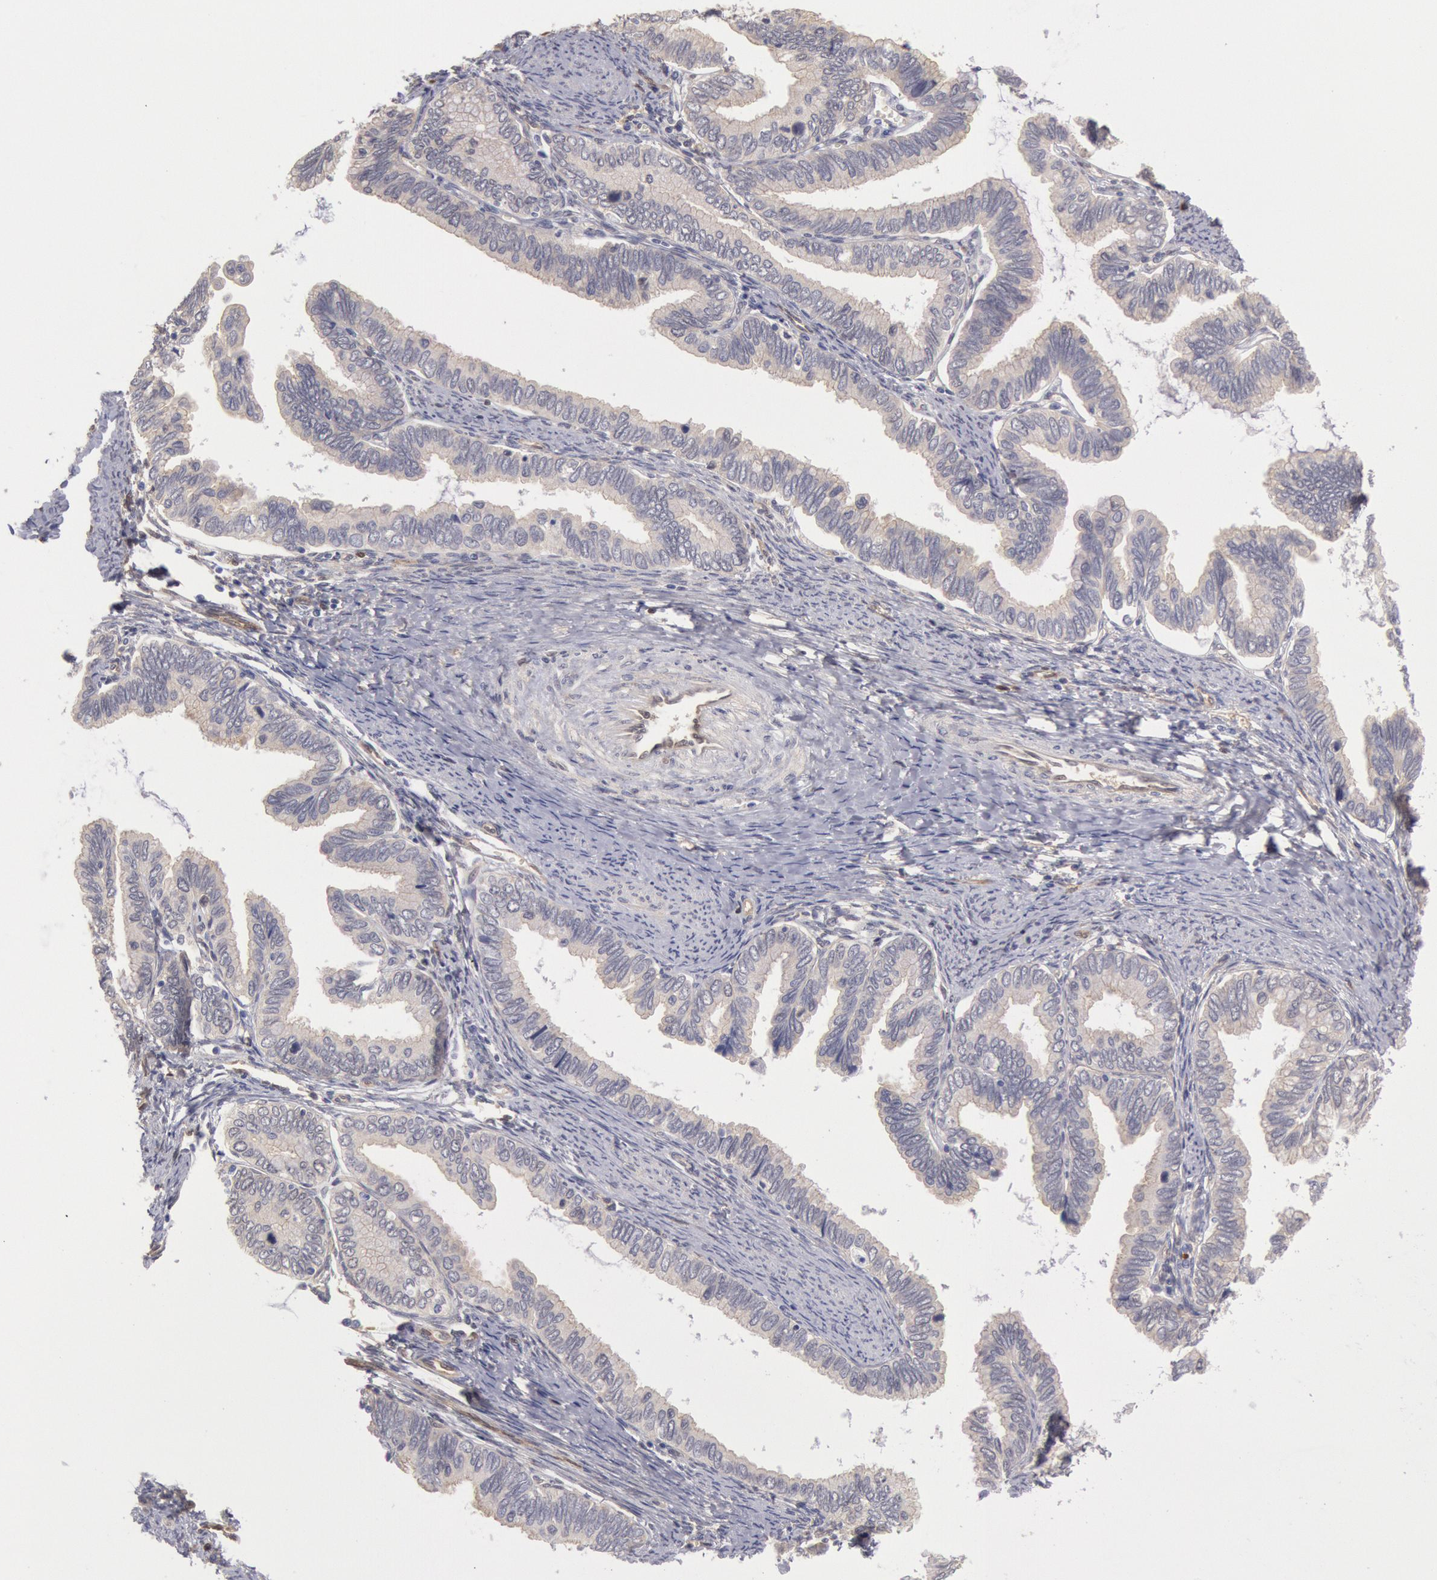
{"staining": {"intensity": "negative", "quantity": "none", "location": "none"}, "tissue": "cervical cancer", "cell_type": "Tumor cells", "image_type": "cancer", "snomed": [{"axis": "morphology", "description": "Adenocarcinoma, NOS"}, {"axis": "topography", "description": "Cervix"}], "caption": "Immunohistochemistry (IHC) photomicrograph of human cervical cancer (adenocarcinoma) stained for a protein (brown), which shows no positivity in tumor cells.", "gene": "CCDC50", "patient": {"sex": "female", "age": 49}}